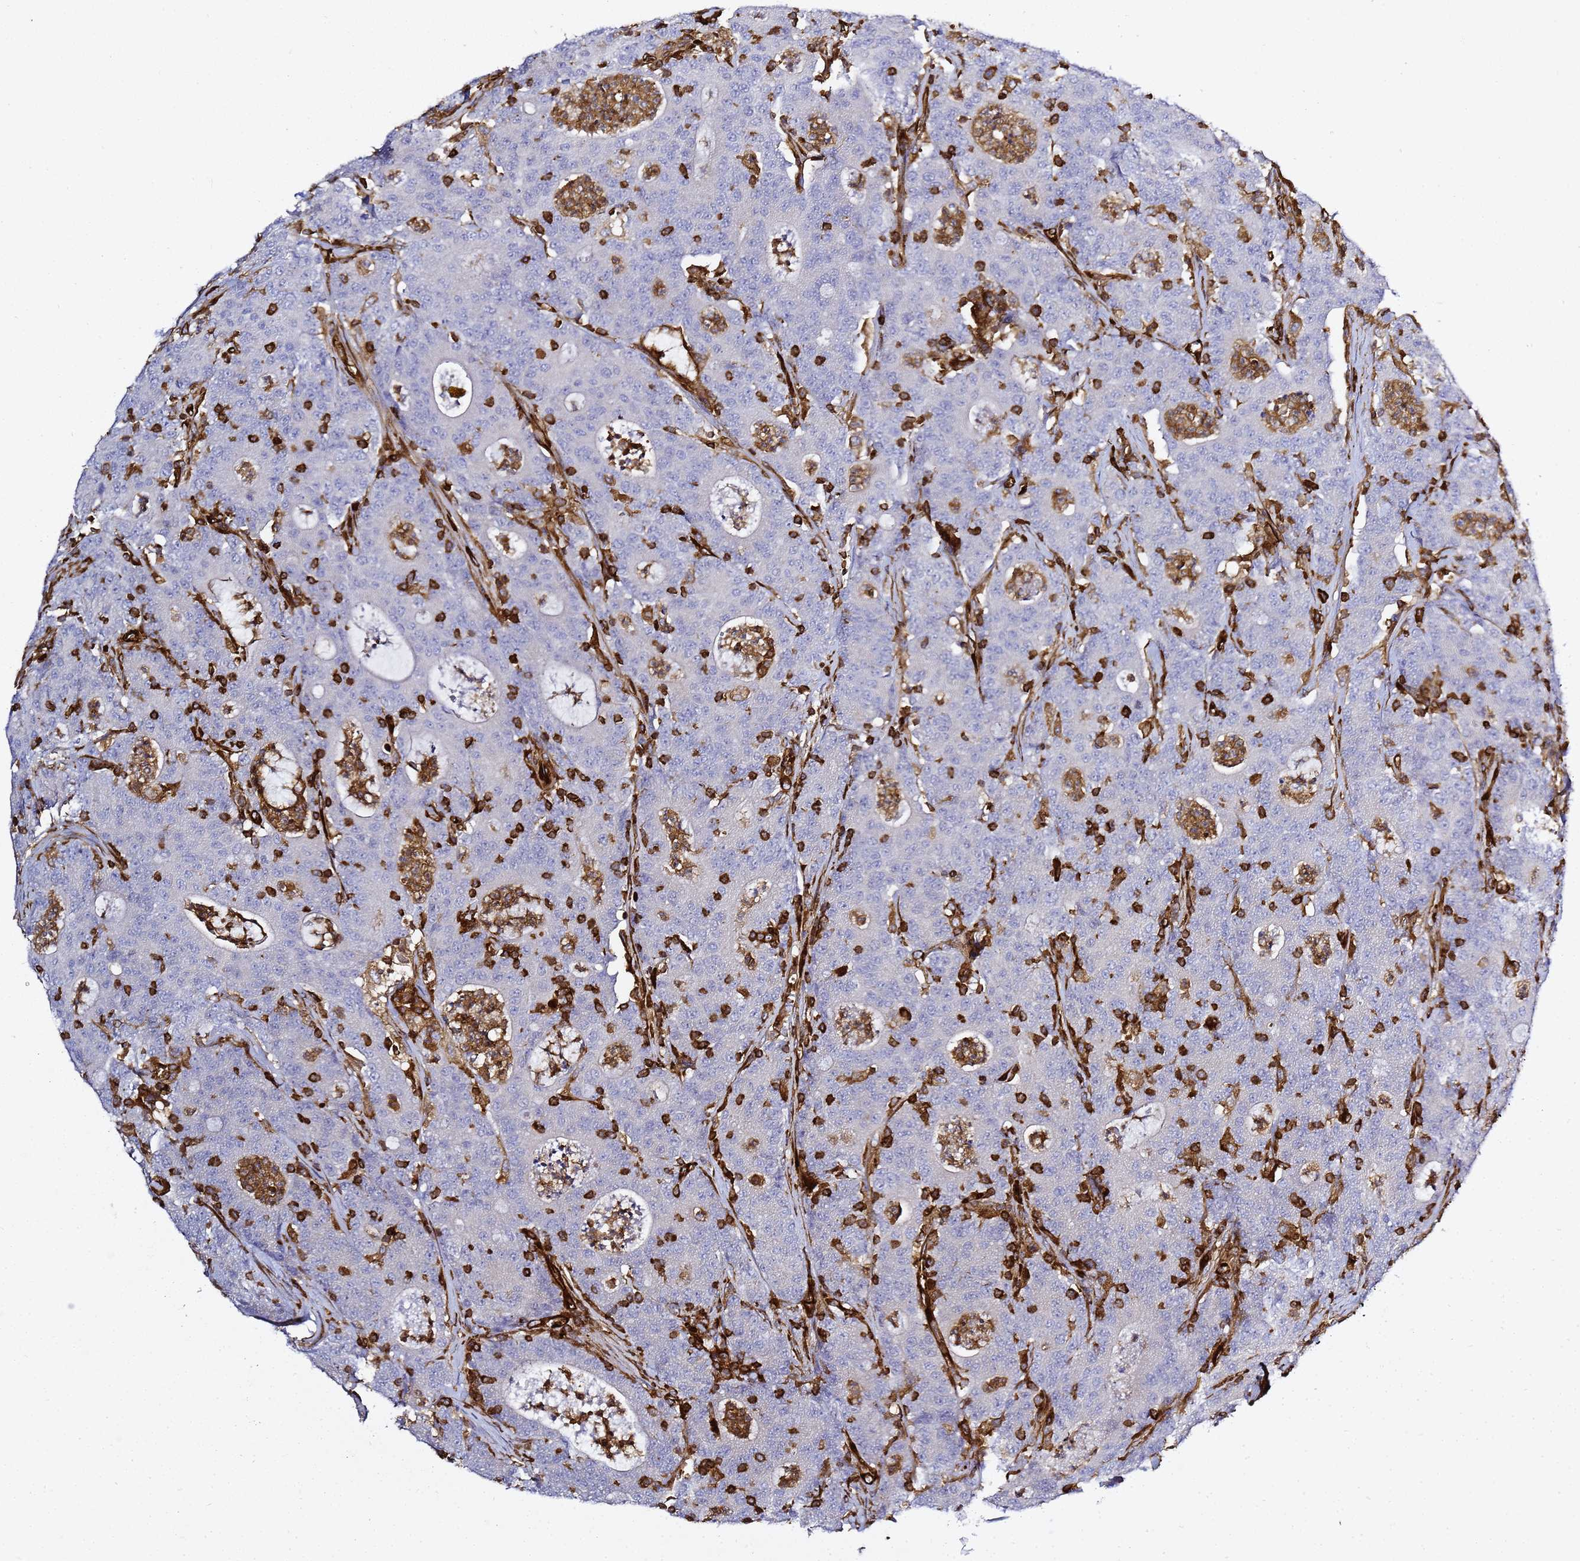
{"staining": {"intensity": "negative", "quantity": "none", "location": "none"}, "tissue": "colorectal cancer", "cell_type": "Tumor cells", "image_type": "cancer", "snomed": [{"axis": "morphology", "description": "Adenocarcinoma, NOS"}, {"axis": "topography", "description": "Colon"}], "caption": "This micrograph is of colorectal adenocarcinoma stained with immunohistochemistry to label a protein in brown with the nuclei are counter-stained blue. There is no expression in tumor cells.", "gene": "ZBTB8OS", "patient": {"sex": "male", "age": 83}}